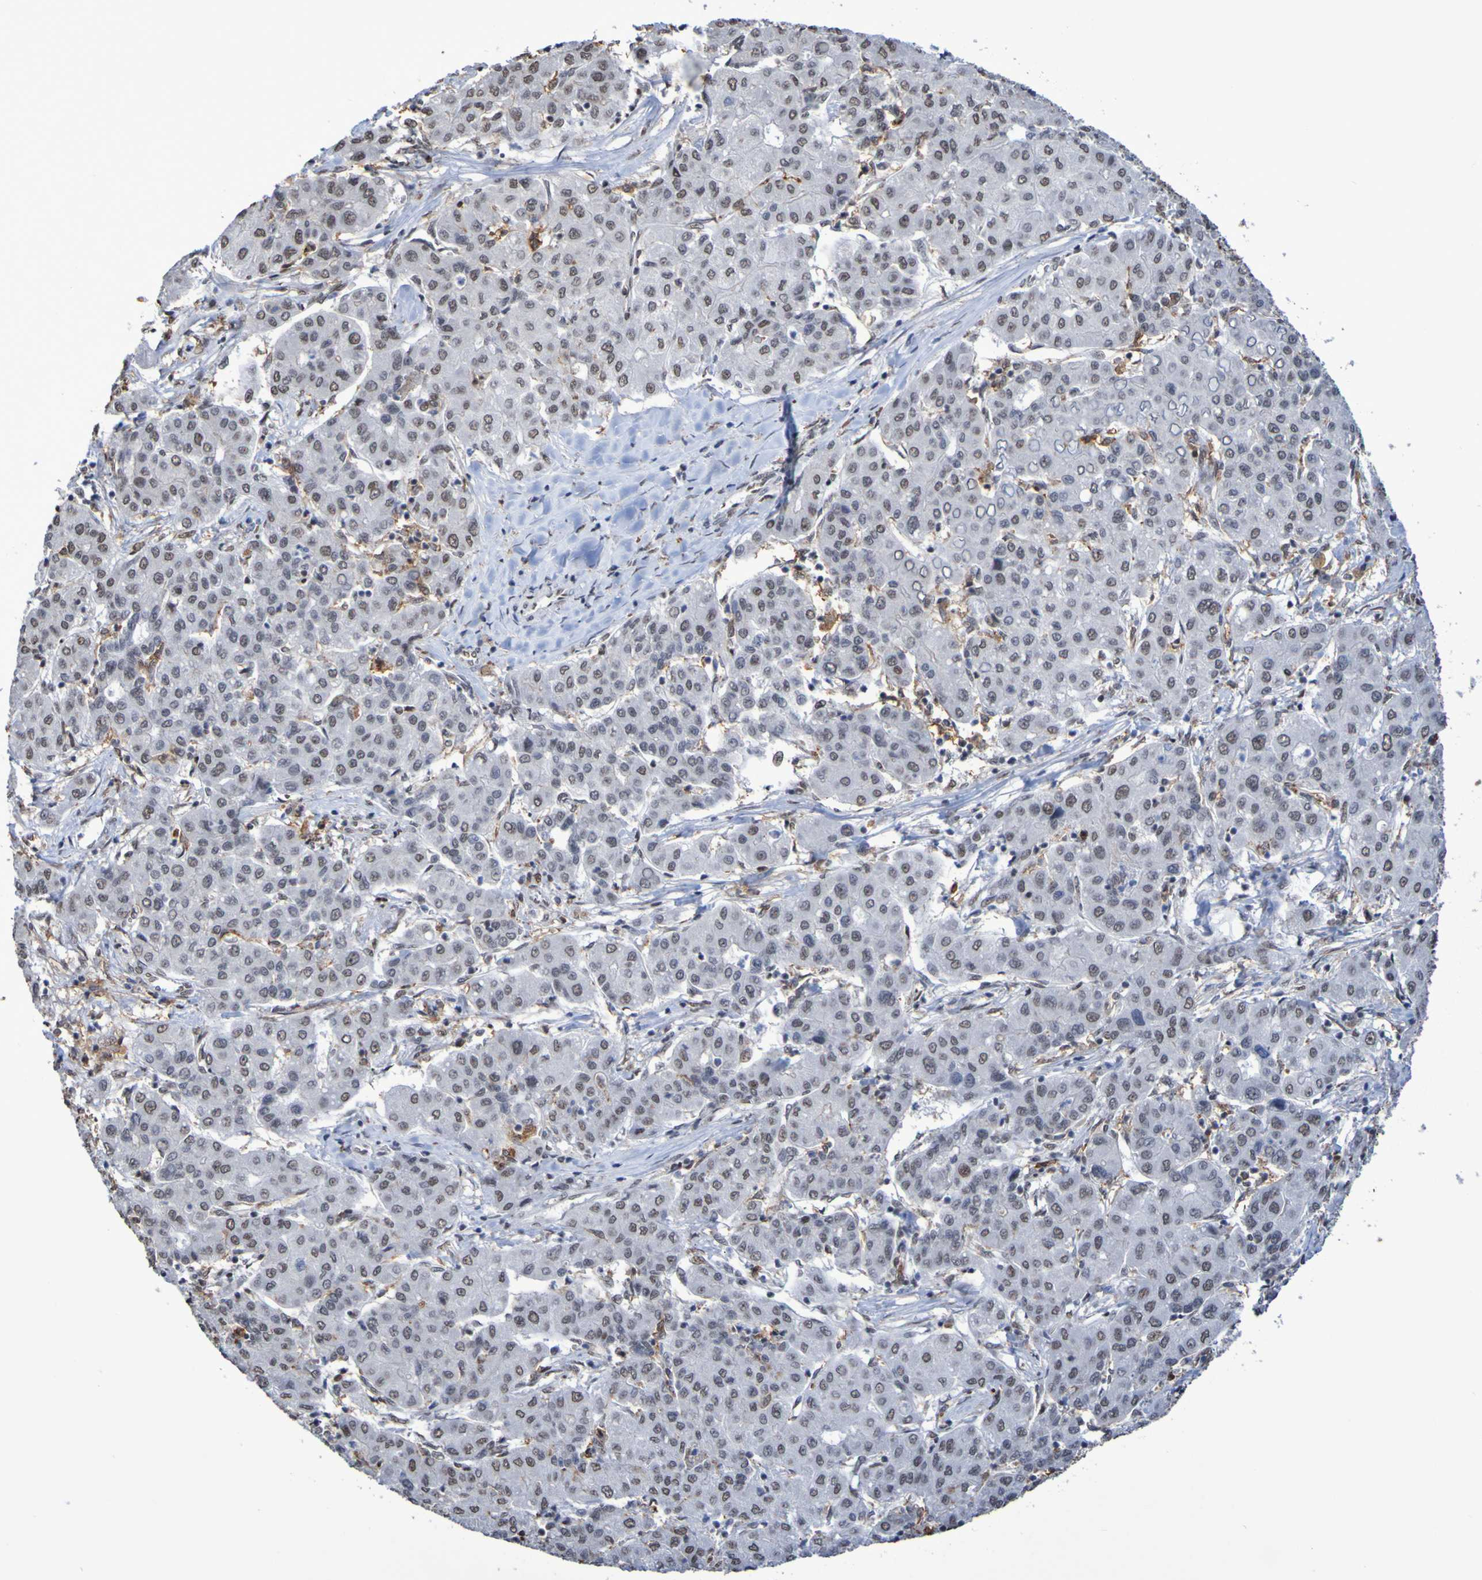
{"staining": {"intensity": "weak", "quantity": "25%-75%", "location": "nuclear"}, "tissue": "liver cancer", "cell_type": "Tumor cells", "image_type": "cancer", "snomed": [{"axis": "morphology", "description": "Carcinoma, Hepatocellular, NOS"}, {"axis": "topography", "description": "Liver"}], "caption": "Immunohistochemistry (IHC) (DAB (3,3'-diaminobenzidine)) staining of human hepatocellular carcinoma (liver) displays weak nuclear protein staining in approximately 25%-75% of tumor cells.", "gene": "MRTFB", "patient": {"sex": "male", "age": 65}}